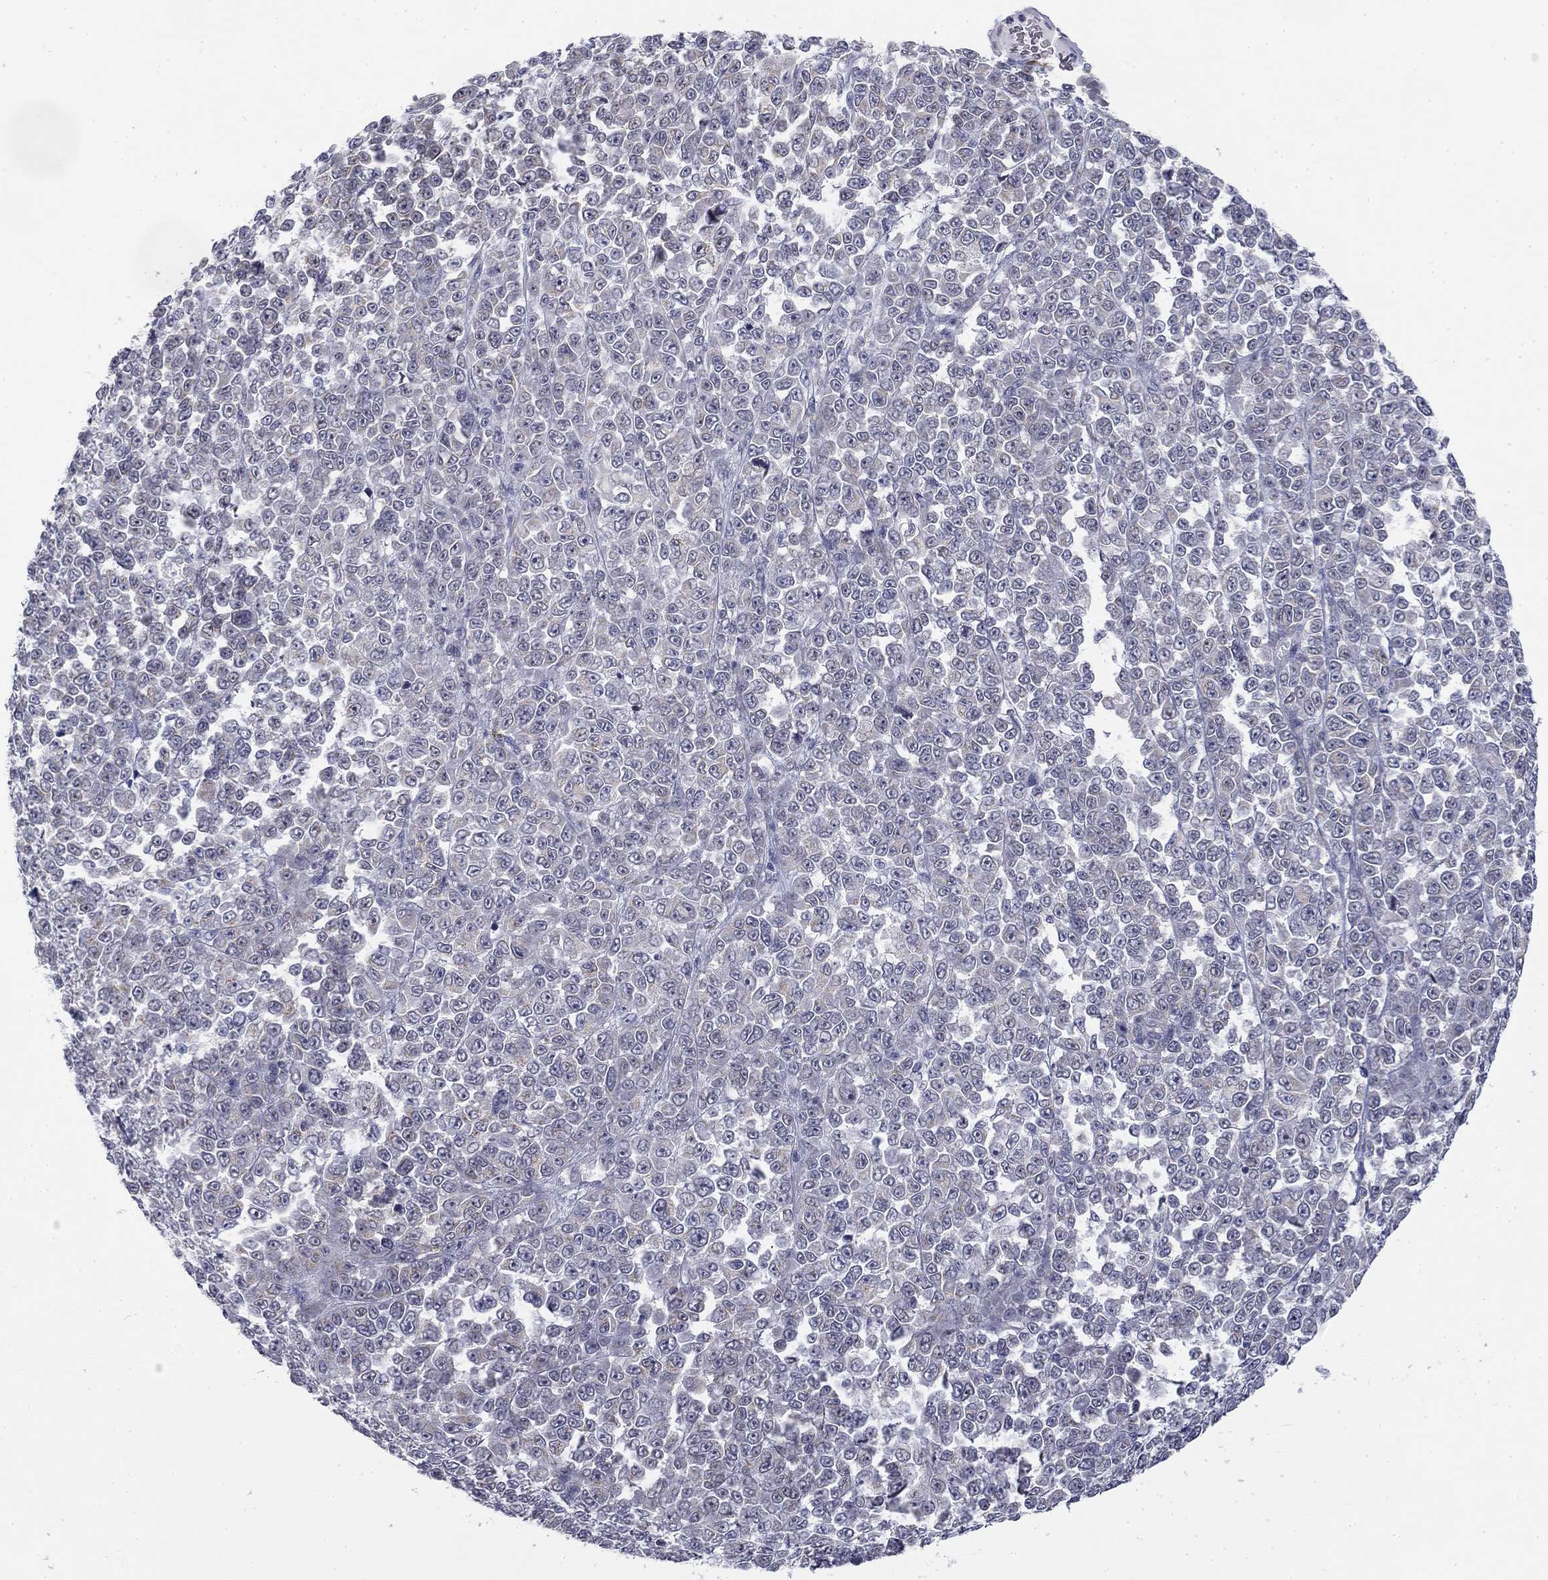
{"staining": {"intensity": "negative", "quantity": "none", "location": "none"}, "tissue": "melanoma", "cell_type": "Tumor cells", "image_type": "cancer", "snomed": [{"axis": "morphology", "description": "Malignant melanoma, NOS"}, {"axis": "topography", "description": "Skin"}], "caption": "DAB immunohistochemical staining of human melanoma demonstrates no significant positivity in tumor cells.", "gene": "TRAT1", "patient": {"sex": "female", "age": 95}}